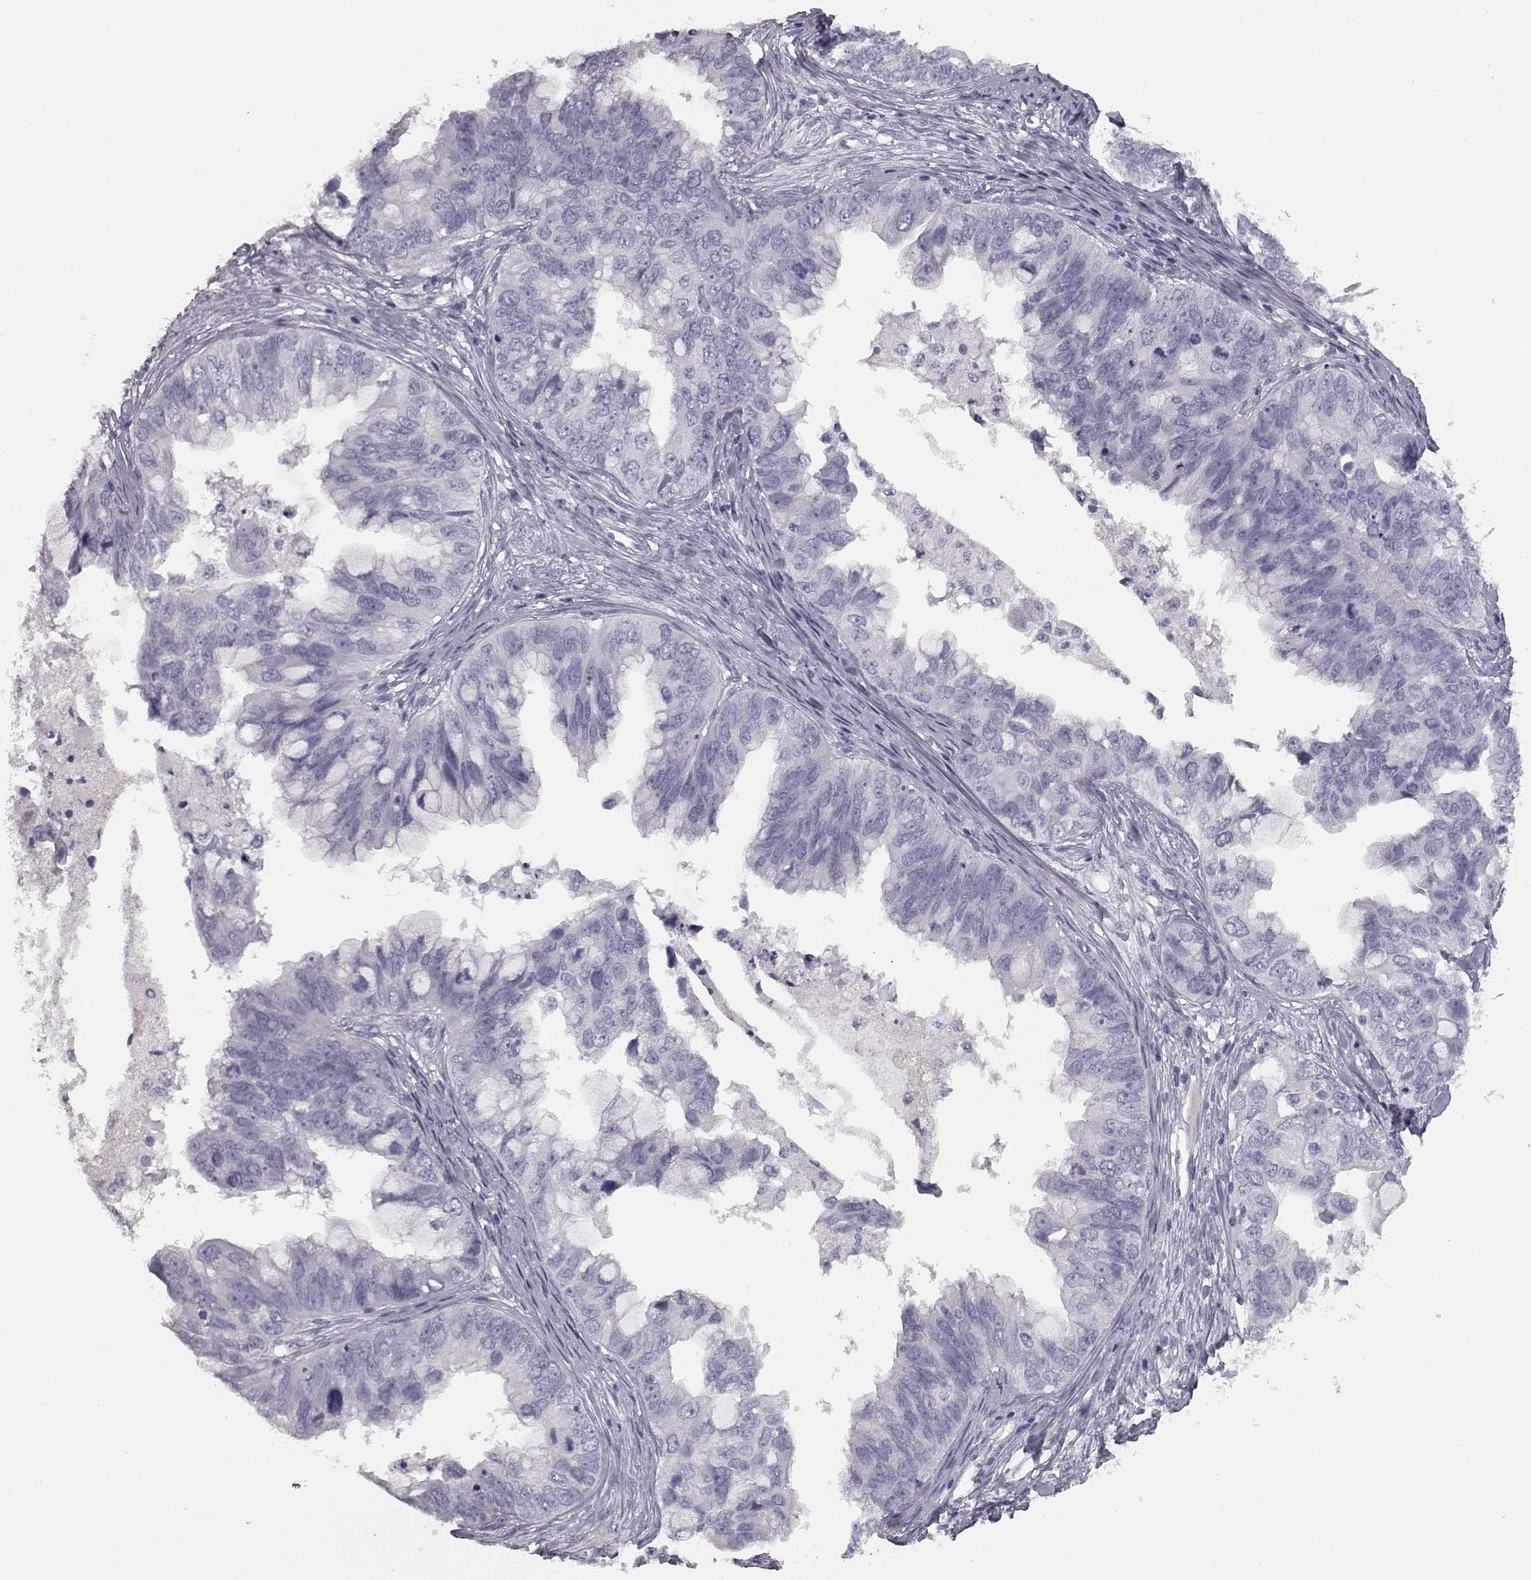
{"staining": {"intensity": "negative", "quantity": "none", "location": "none"}, "tissue": "ovarian cancer", "cell_type": "Tumor cells", "image_type": "cancer", "snomed": [{"axis": "morphology", "description": "Cystadenocarcinoma, mucinous, NOS"}, {"axis": "topography", "description": "Ovary"}], "caption": "The IHC histopathology image has no significant positivity in tumor cells of ovarian cancer (mucinous cystadenocarcinoma) tissue. (Brightfield microscopy of DAB (3,3'-diaminobenzidine) IHC at high magnification).", "gene": "CCL19", "patient": {"sex": "female", "age": 76}}